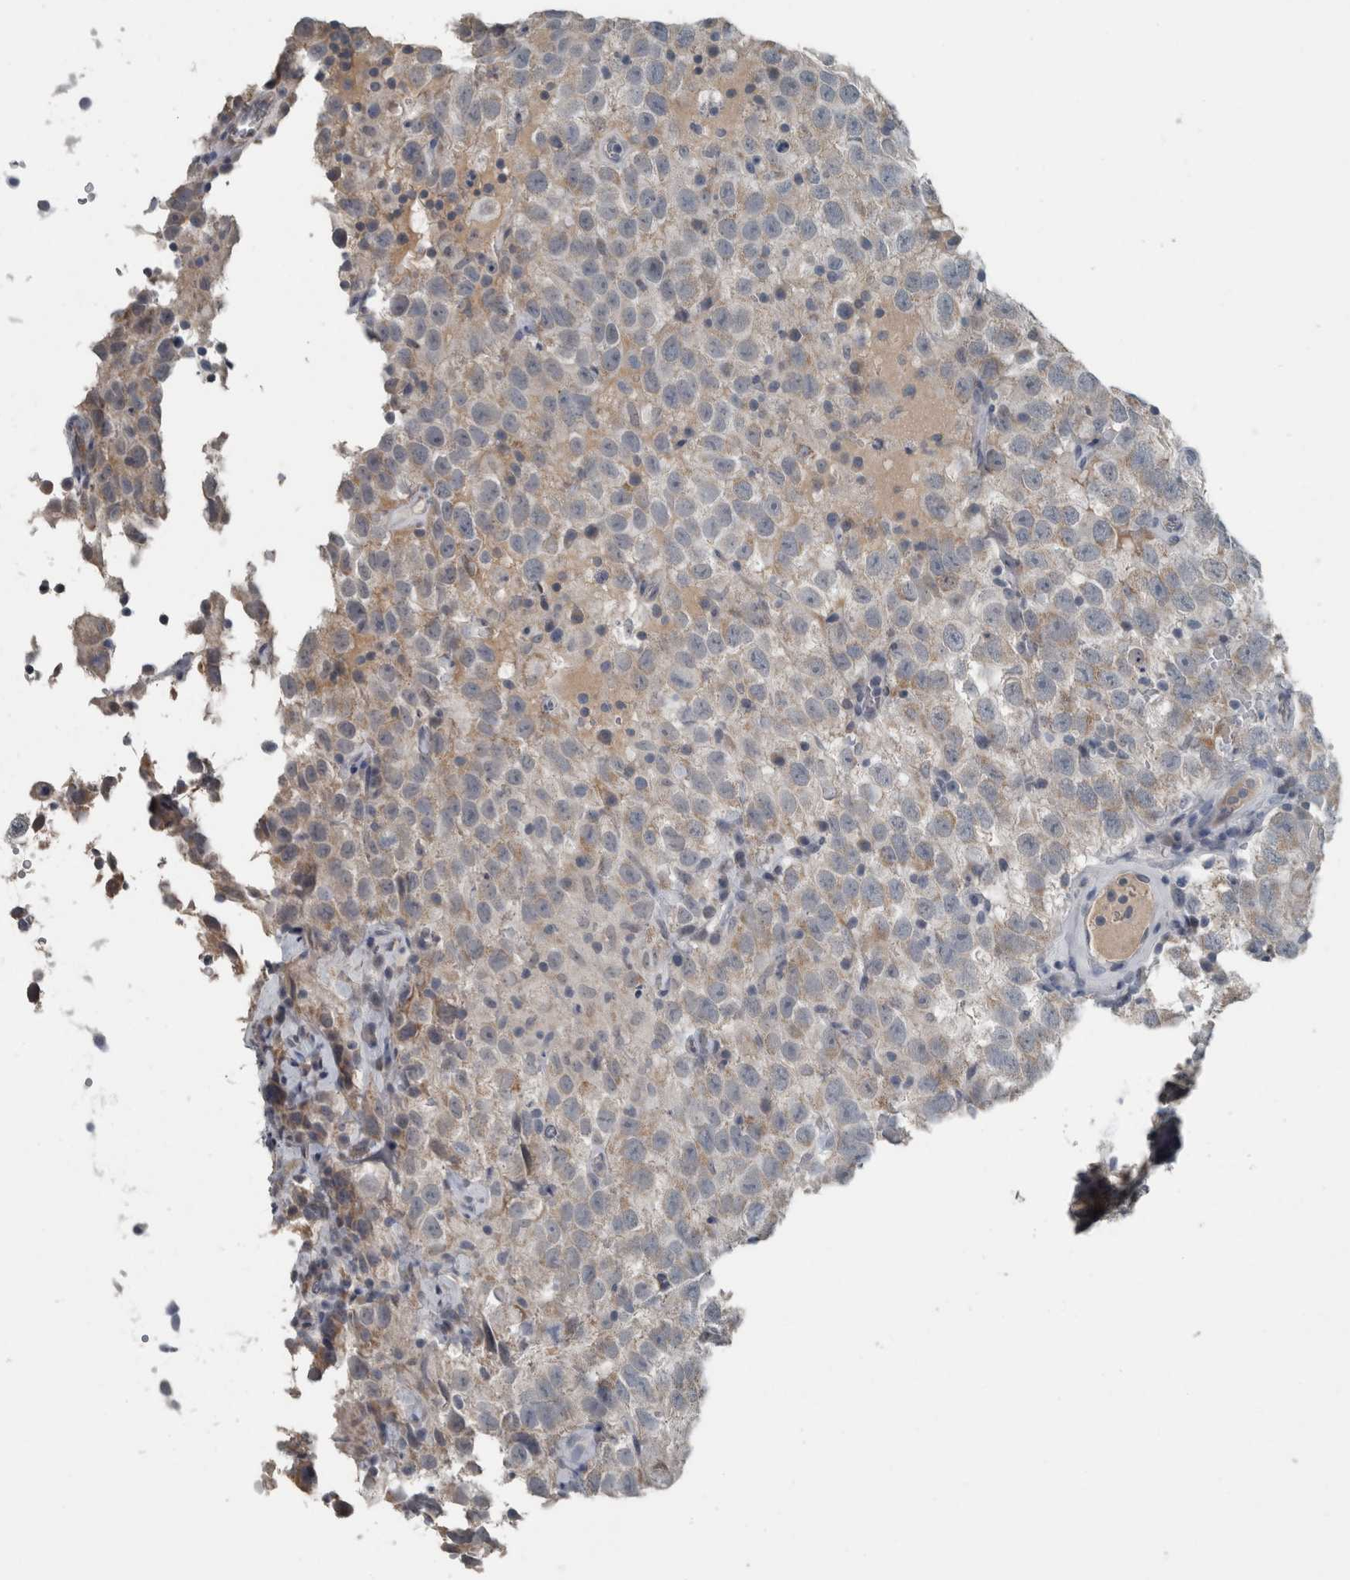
{"staining": {"intensity": "weak", "quantity": "25%-75%", "location": "cytoplasmic/membranous"}, "tissue": "testis cancer", "cell_type": "Tumor cells", "image_type": "cancer", "snomed": [{"axis": "morphology", "description": "Seminoma, NOS"}, {"axis": "topography", "description": "Testis"}], "caption": "The immunohistochemical stain shows weak cytoplasmic/membranous staining in tumor cells of testis cancer (seminoma) tissue. Ihc stains the protein in brown and the nuclei are stained blue.", "gene": "KRT20", "patient": {"sex": "male", "age": 41}}